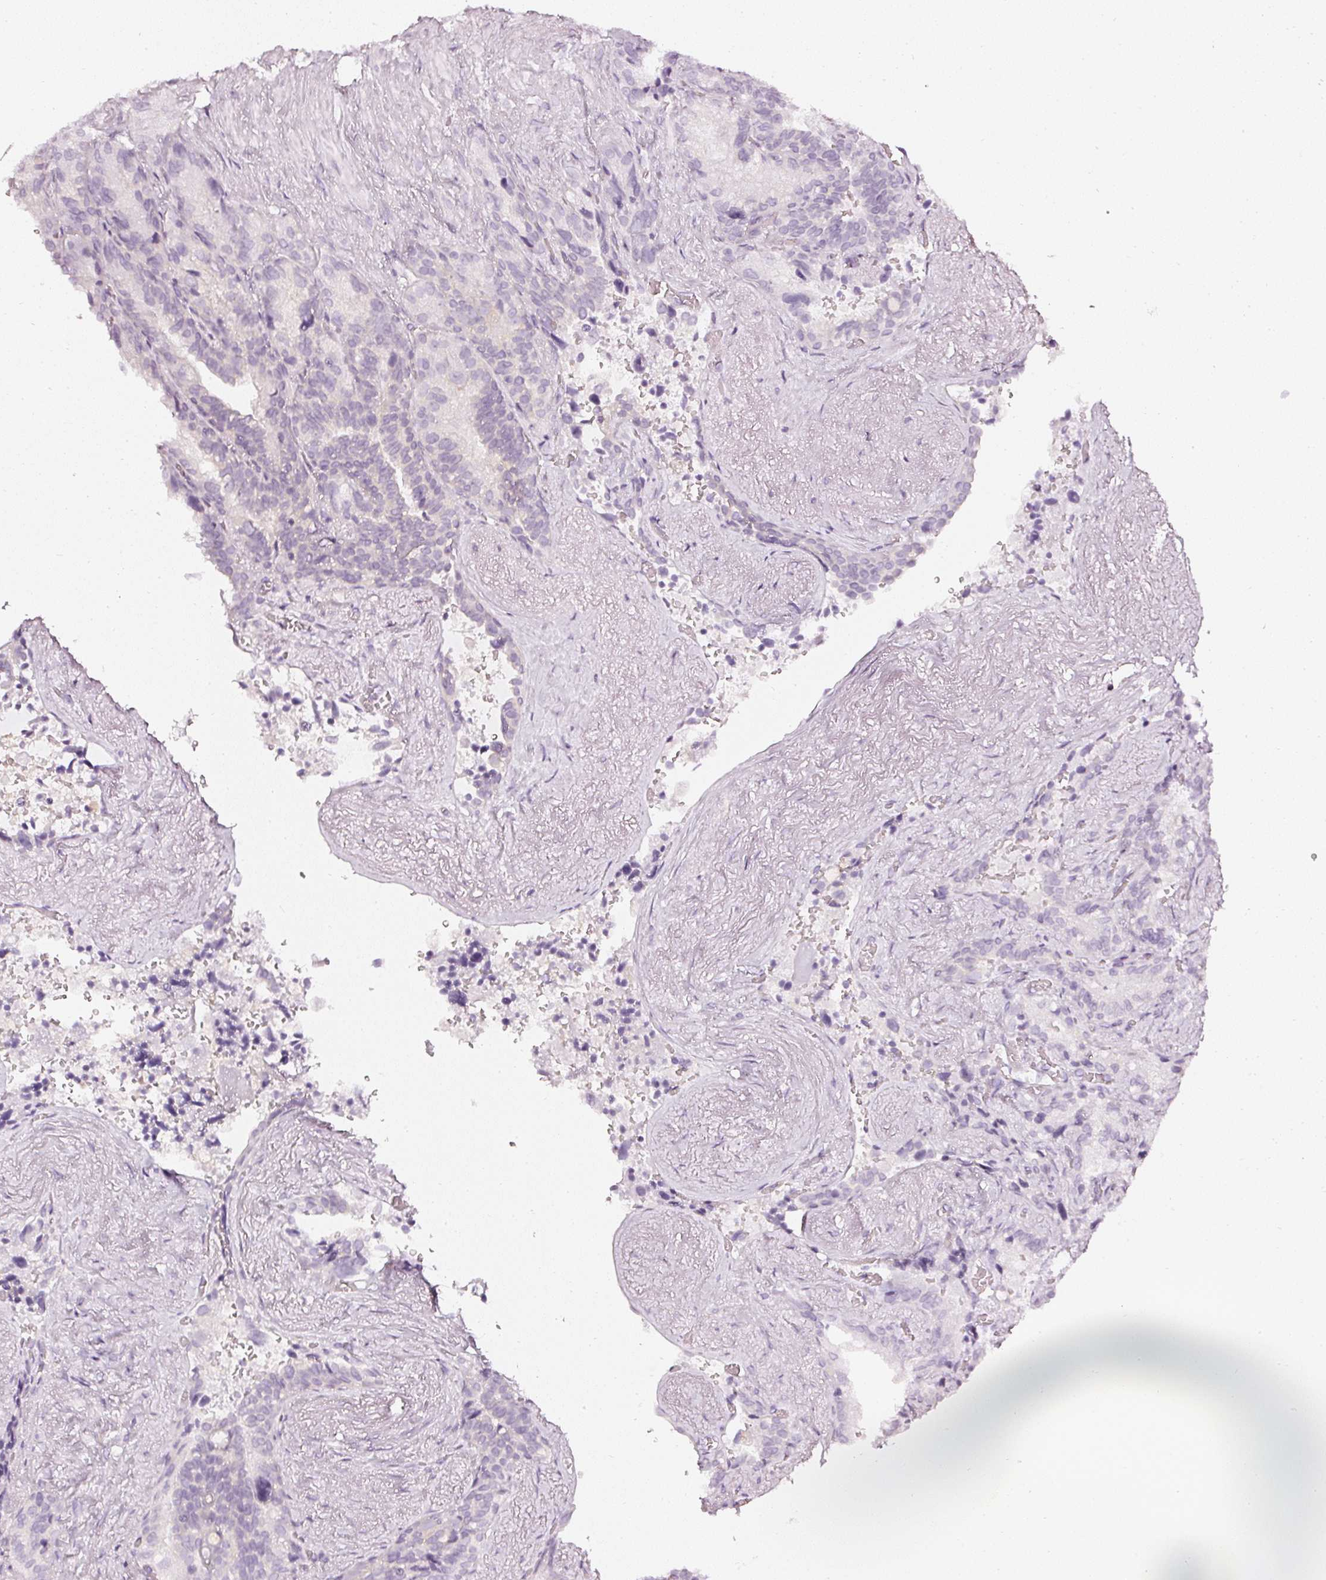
{"staining": {"intensity": "negative", "quantity": "none", "location": "none"}, "tissue": "seminal vesicle", "cell_type": "Glandular cells", "image_type": "normal", "snomed": [{"axis": "morphology", "description": "Normal tissue, NOS"}, {"axis": "topography", "description": "Seminal veicle"}], "caption": "The photomicrograph displays no staining of glandular cells in unremarkable seminal vesicle.", "gene": "CNP", "patient": {"sex": "male", "age": 68}}